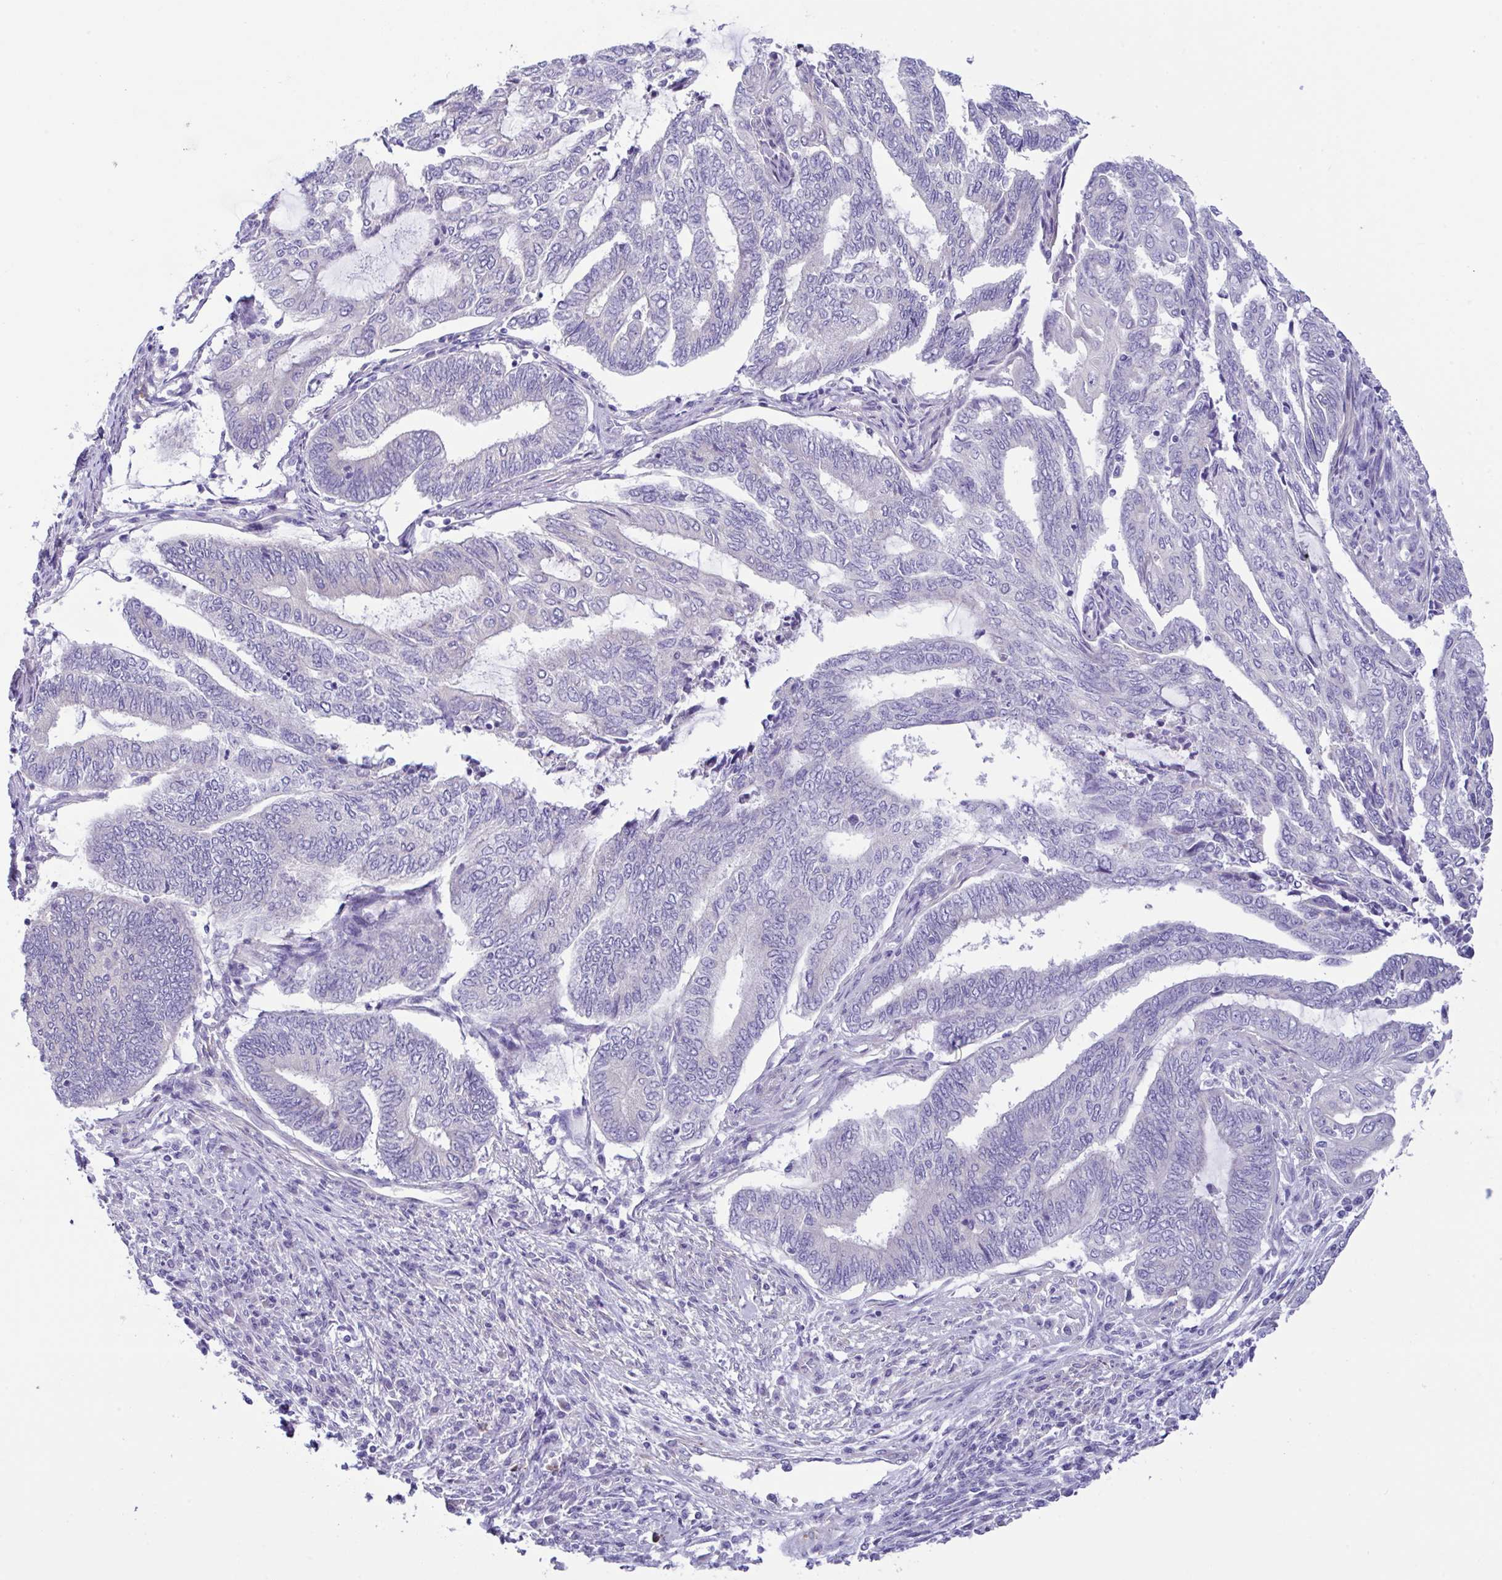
{"staining": {"intensity": "negative", "quantity": "none", "location": "none"}, "tissue": "endometrial cancer", "cell_type": "Tumor cells", "image_type": "cancer", "snomed": [{"axis": "morphology", "description": "Adenocarcinoma, NOS"}, {"axis": "topography", "description": "Uterus"}, {"axis": "topography", "description": "Endometrium"}], "caption": "This is a image of immunohistochemistry staining of adenocarcinoma (endometrial), which shows no expression in tumor cells.", "gene": "MED11", "patient": {"sex": "female", "age": 70}}